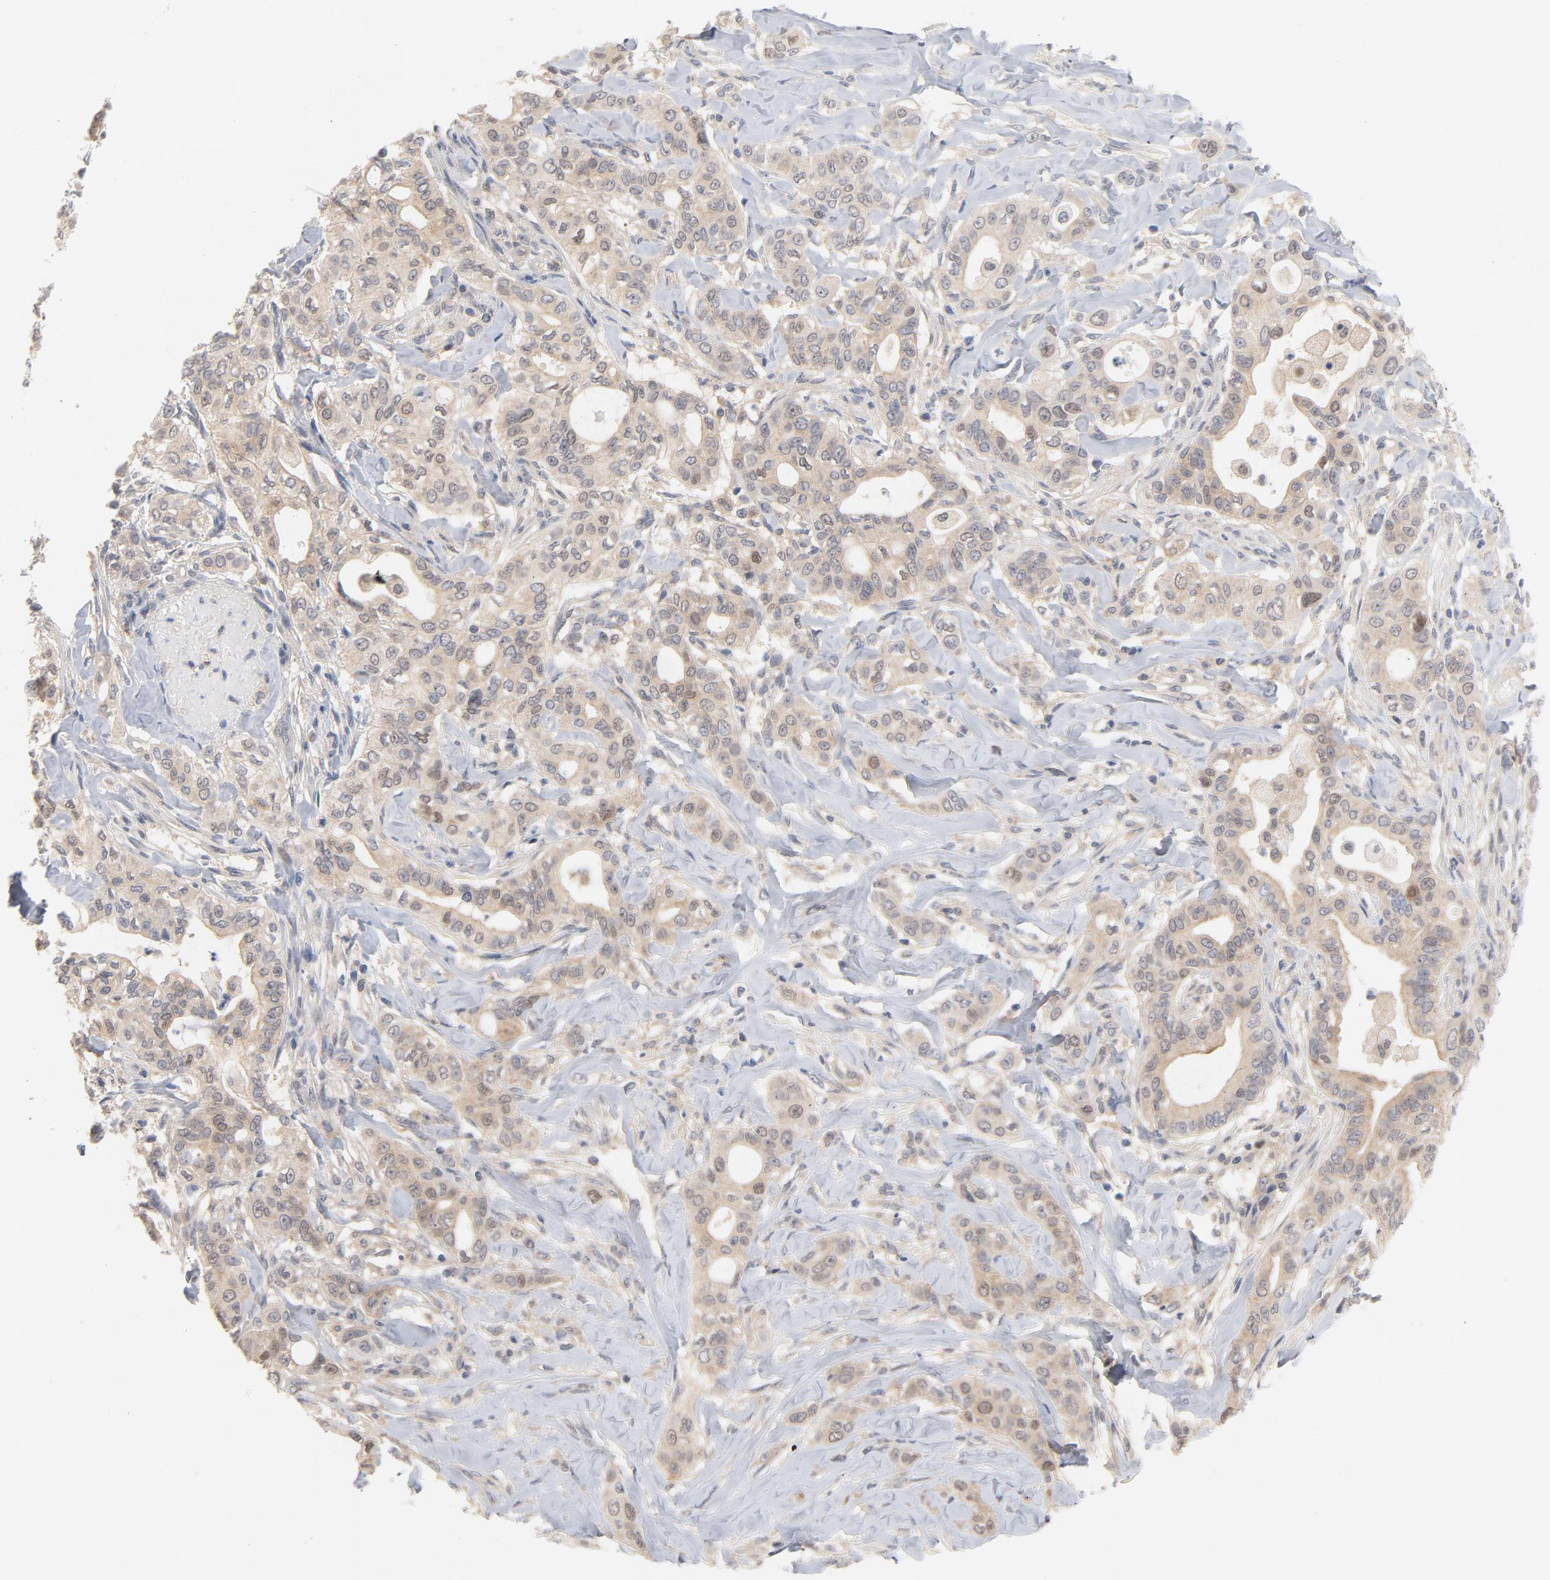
{"staining": {"intensity": "weak", "quantity": "25%-75%", "location": "cytoplasmic/membranous"}, "tissue": "liver cancer", "cell_type": "Tumor cells", "image_type": "cancer", "snomed": [{"axis": "morphology", "description": "Cholangiocarcinoma"}, {"axis": "topography", "description": "Liver"}], "caption": "Weak cytoplasmic/membranous positivity is present in about 25%-75% of tumor cells in liver cholangiocarcinoma. (brown staining indicates protein expression, while blue staining denotes nuclei).", "gene": "UBL4A", "patient": {"sex": "female", "age": 67}}